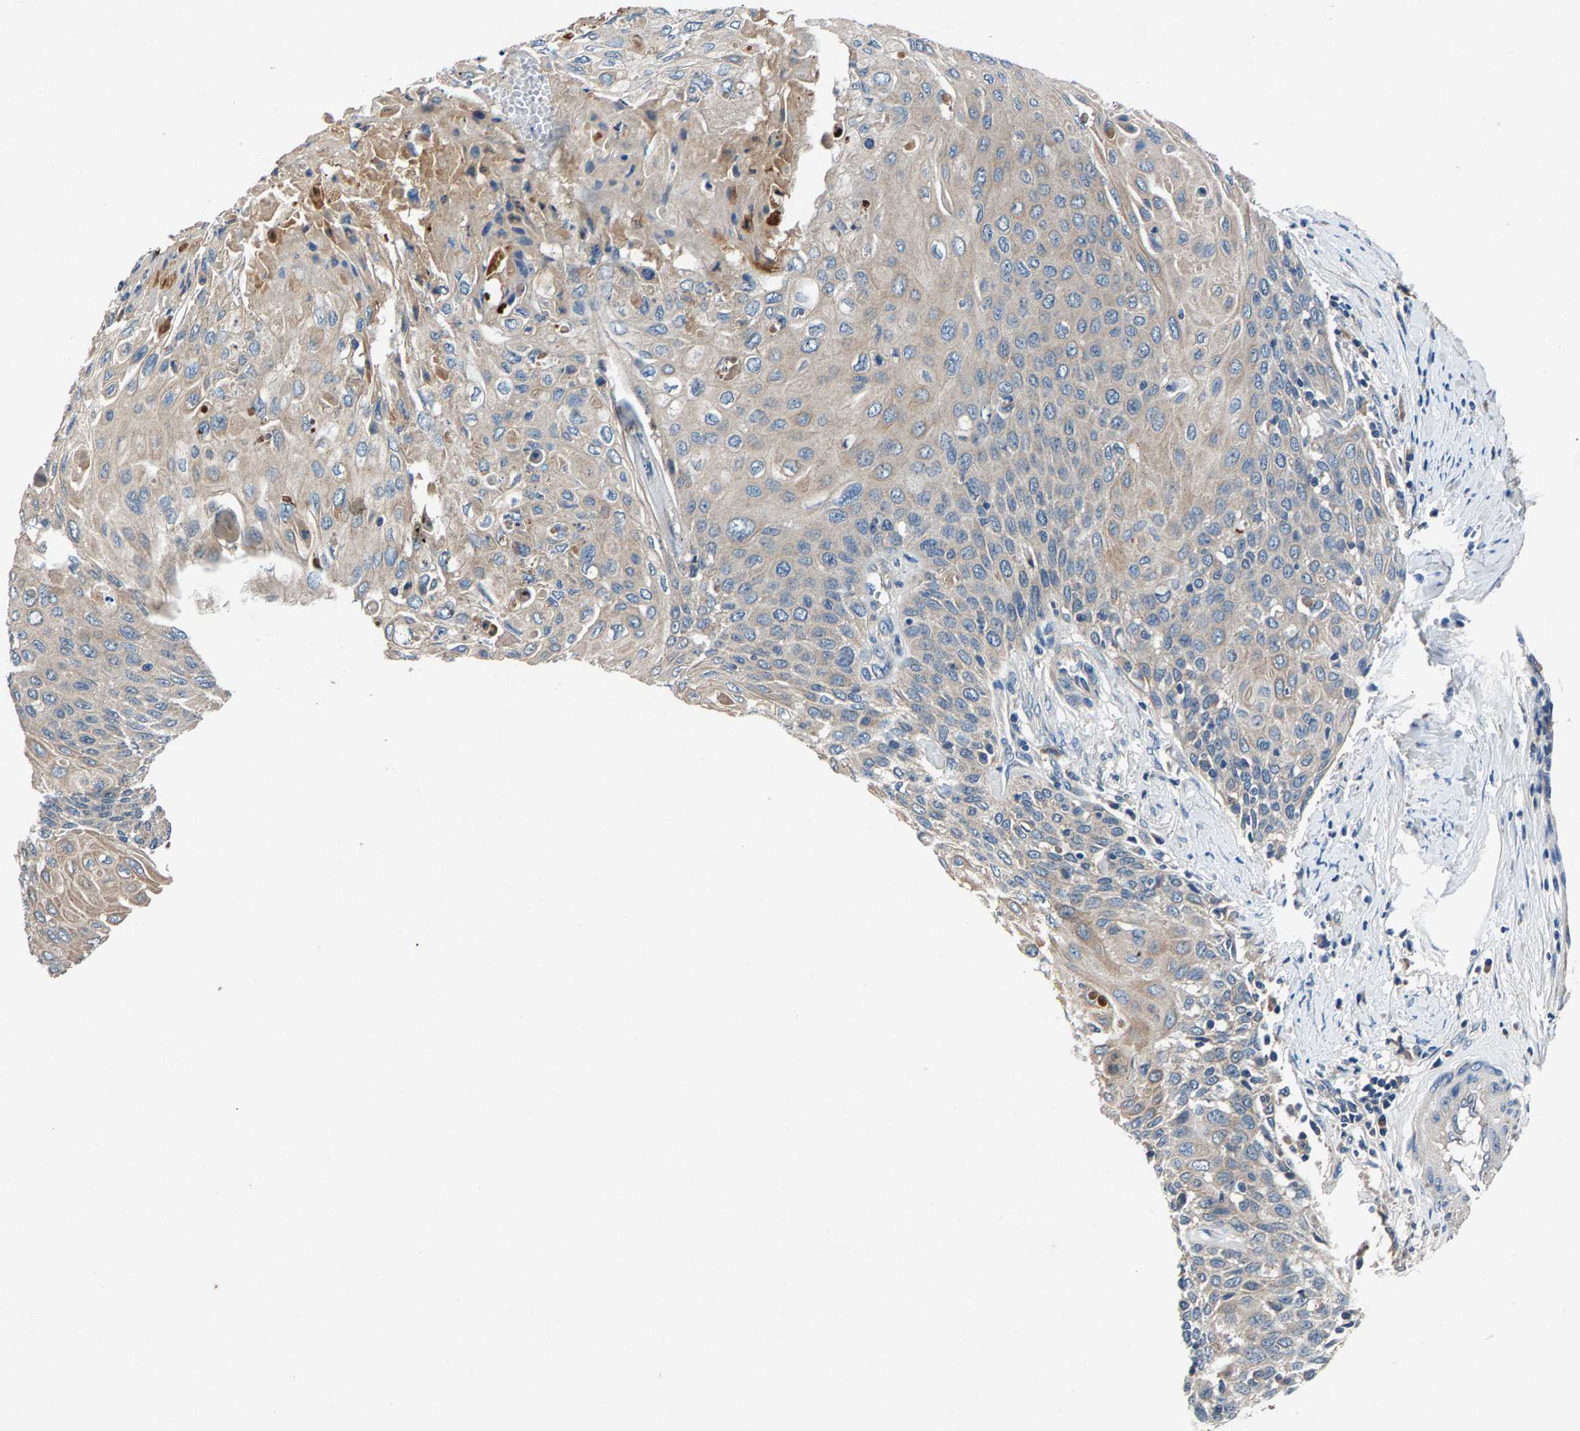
{"staining": {"intensity": "weak", "quantity": "<25%", "location": "cytoplasmic/membranous"}, "tissue": "cervical cancer", "cell_type": "Tumor cells", "image_type": "cancer", "snomed": [{"axis": "morphology", "description": "Squamous cell carcinoma, NOS"}, {"axis": "topography", "description": "Cervix"}], "caption": "The immunohistochemistry photomicrograph has no significant positivity in tumor cells of squamous cell carcinoma (cervical) tissue.", "gene": "PRXL2C", "patient": {"sex": "female", "age": 39}}